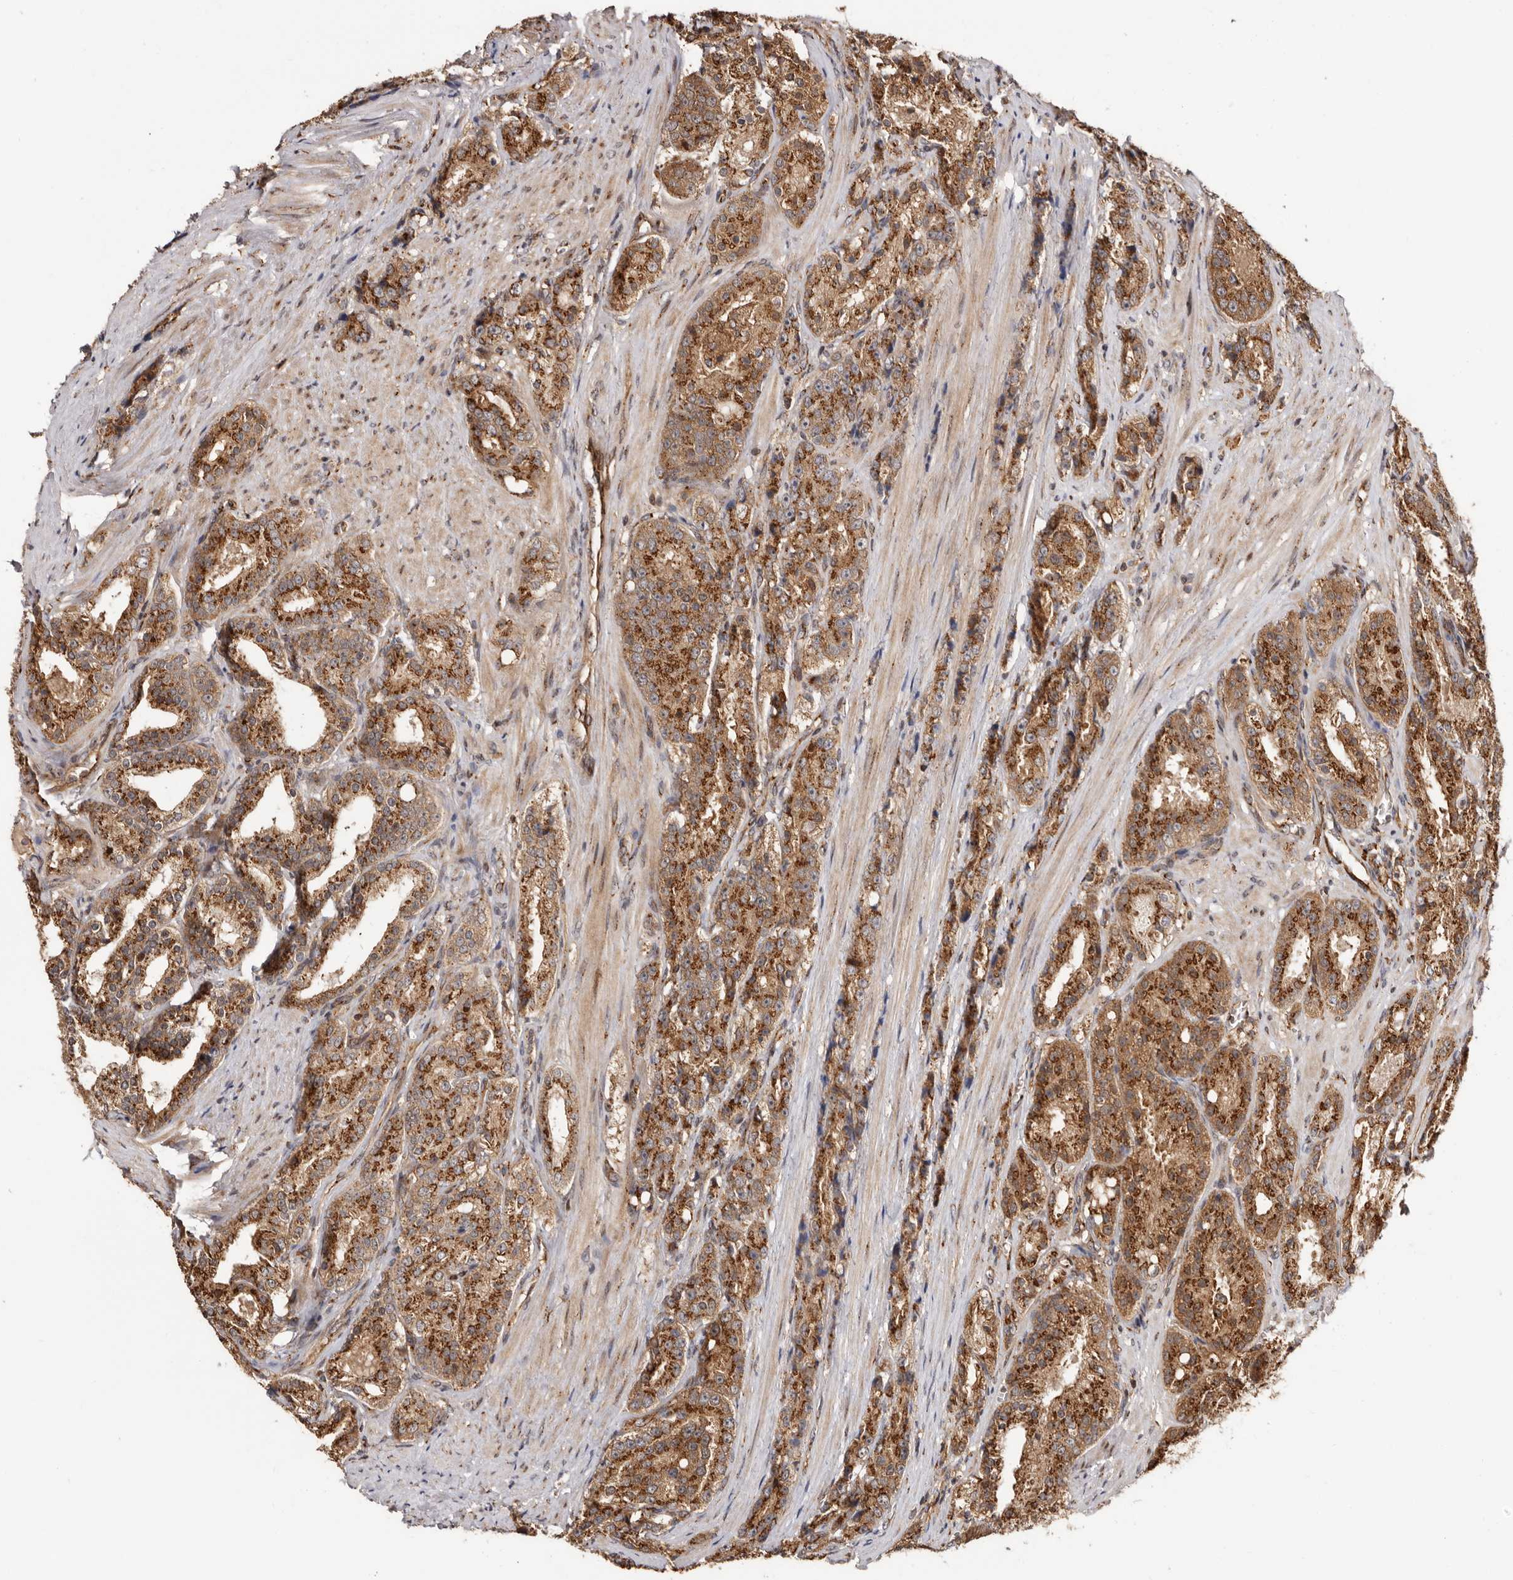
{"staining": {"intensity": "strong", "quantity": ">75%", "location": "cytoplasmic/membranous"}, "tissue": "prostate cancer", "cell_type": "Tumor cells", "image_type": "cancer", "snomed": [{"axis": "morphology", "description": "Adenocarcinoma, High grade"}, {"axis": "topography", "description": "Prostate"}], "caption": "Tumor cells exhibit strong cytoplasmic/membranous expression in about >75% of cells in prostate cancer. (DAB IHC with brightfield microscopy, high magnification).", "gene": "GPR27", "patient": {"sex": "male", "age": 60}}